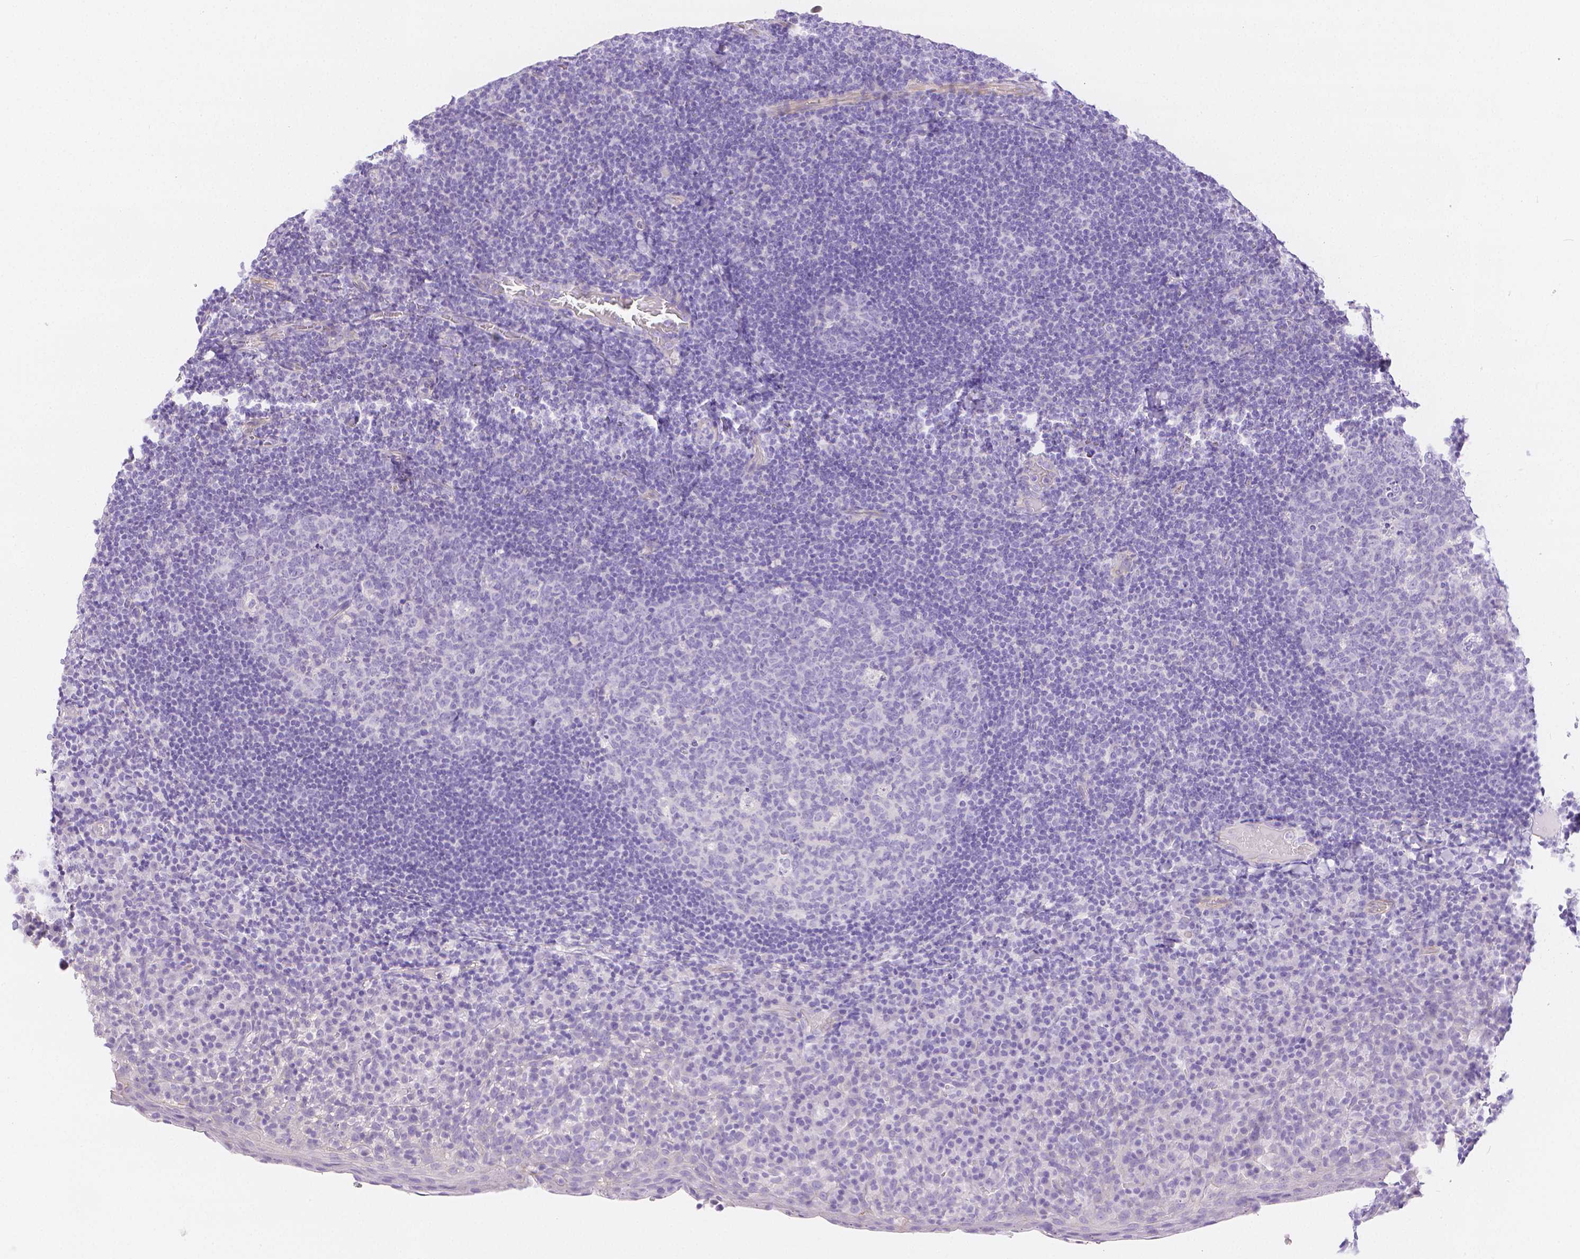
{"staining": {"intensity": "negative", "quantity": "none", "location": "none"}, "tissue": "tonsil", "cell_type": "Germinal center cells", "image_type": "normal", "snomed": [{"axis": "morphology", "description": "Normal tissue, NOS"}, {"axis": "topography", "description": "Tonsil"}], "caption": "IHC image of normal human tonsil stained for a protein (brown), which shows no expression in germinal center cells.", "gene": "SLC27A5", "patient": {"sex": "male", "age": 17}}